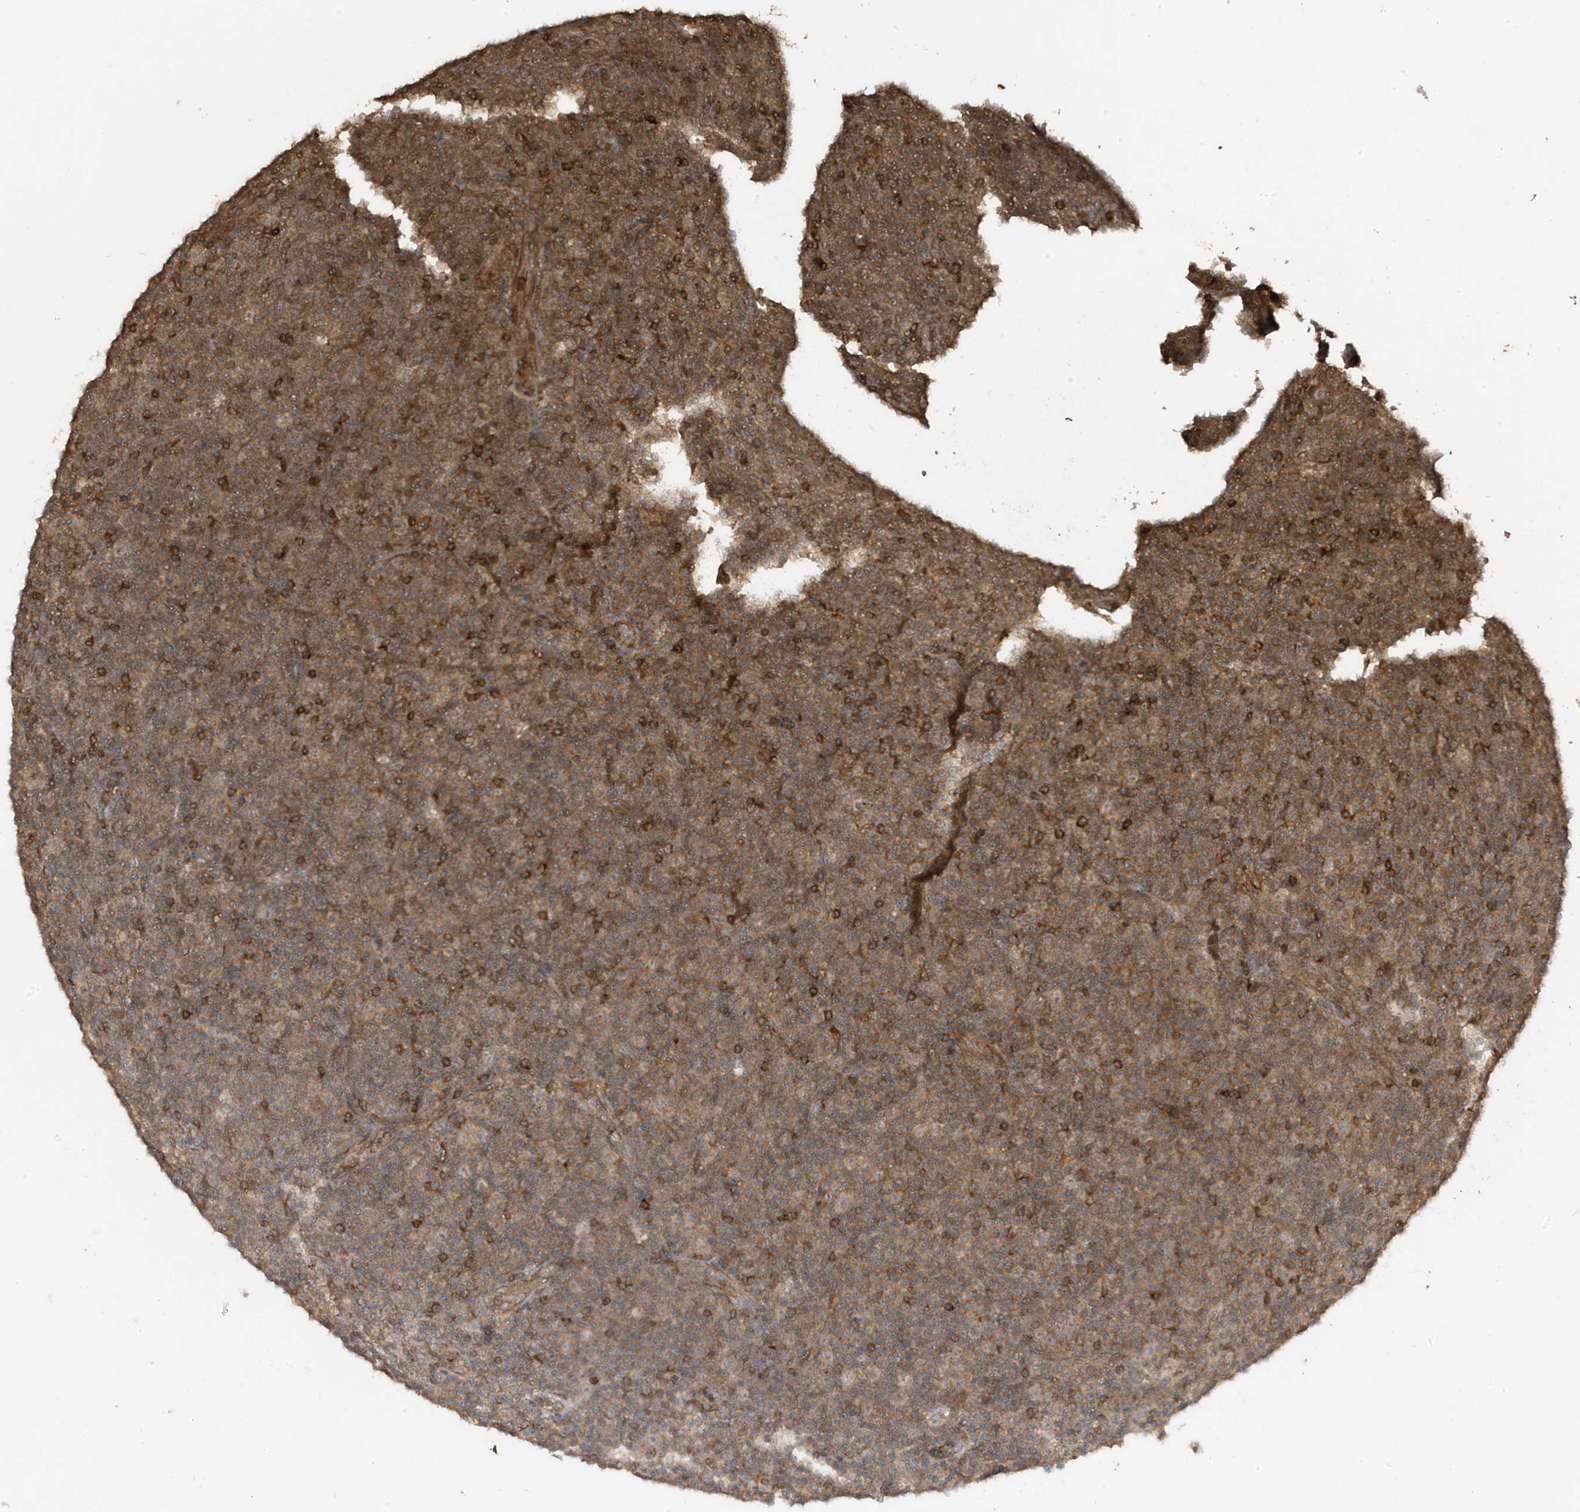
{"staining": {"intensity": "moderate", "quantity": ">75%", "location": "cytoplasmic/membranous"}, "tissue": "lymphoma", "cell_type": "Tumor cells", "image_type": "cancer", "snomed": [{"axis": "morphology", "description": "Malignant lymphoma, non-Hodgkin's type, Low grade"}, {"axis": "topography", "description": "Lymph node"}], "caption": "Protein staining of lymphoma tissue exhibits moderate cytoplasmic/membranous positivity in about >75% of tumor cells. The staining was performed using DAB (3,3'-diaminobenzidine) to visualize the protein expression in brown, while the nuclei were stained in blue with hematoxylin (Magnification: 20x).", "gene": "ASAP1", "patient": {"sex": "female", "age": 67}}